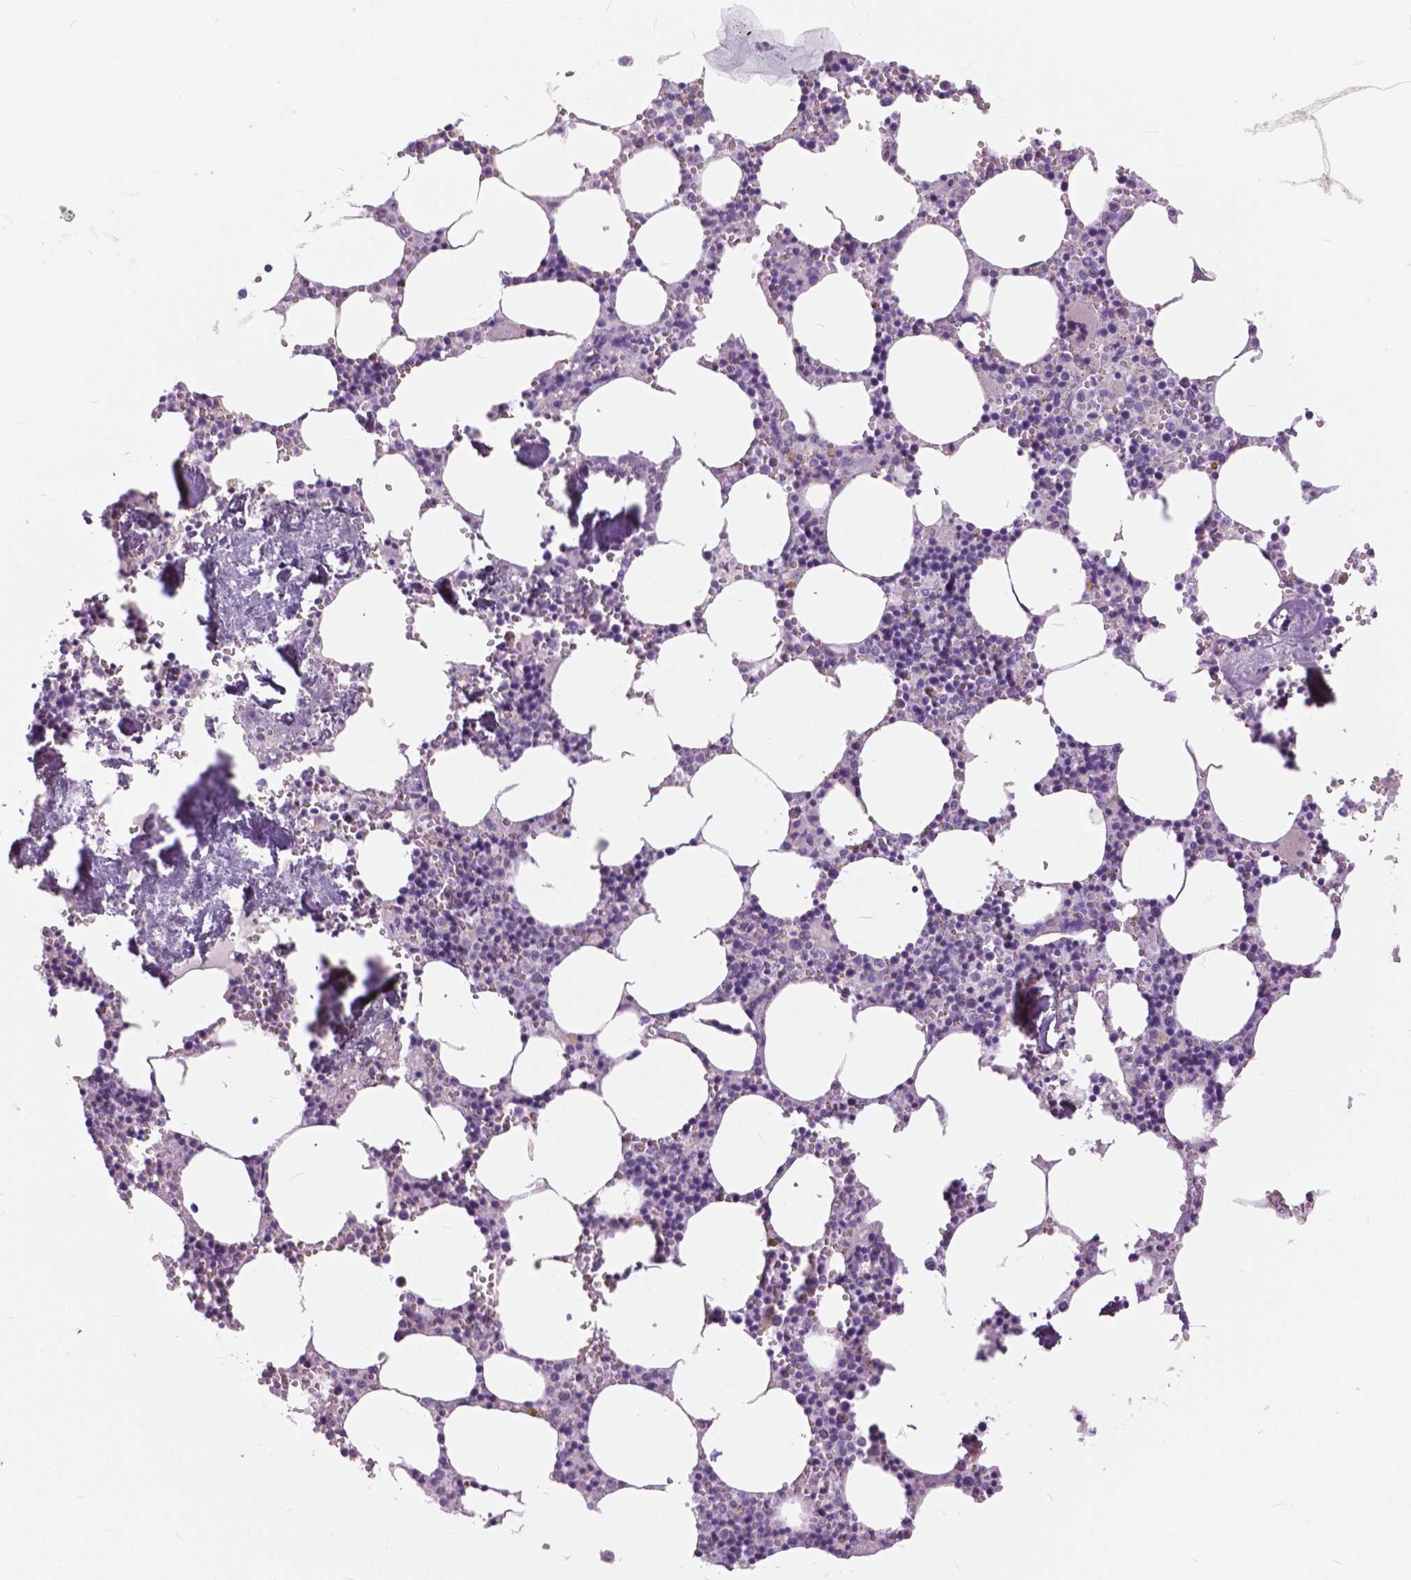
{"staining": {"intensity": "negative", "quantity": "none", "location": "none"}, "tissue": "bone marrow", "cell_type": "Hematopoietic cells", "image_type": "normal", "snomed": [{"axis": "morphology", "description": "Normal tissue, NOS"}, {"axis": "topography", "description": "Bone marrow"}], "caption": "DAB (3,3'-diaminobenzidine) immunohistochemical staining of benign bone marrow demonstrates no significant expression in hematopoietic cells. (DAB immunohistochemistry with hematoxylin counter stain).", "gene": "SERPINI1", "patient": {"sex": "male", "age": 54}}